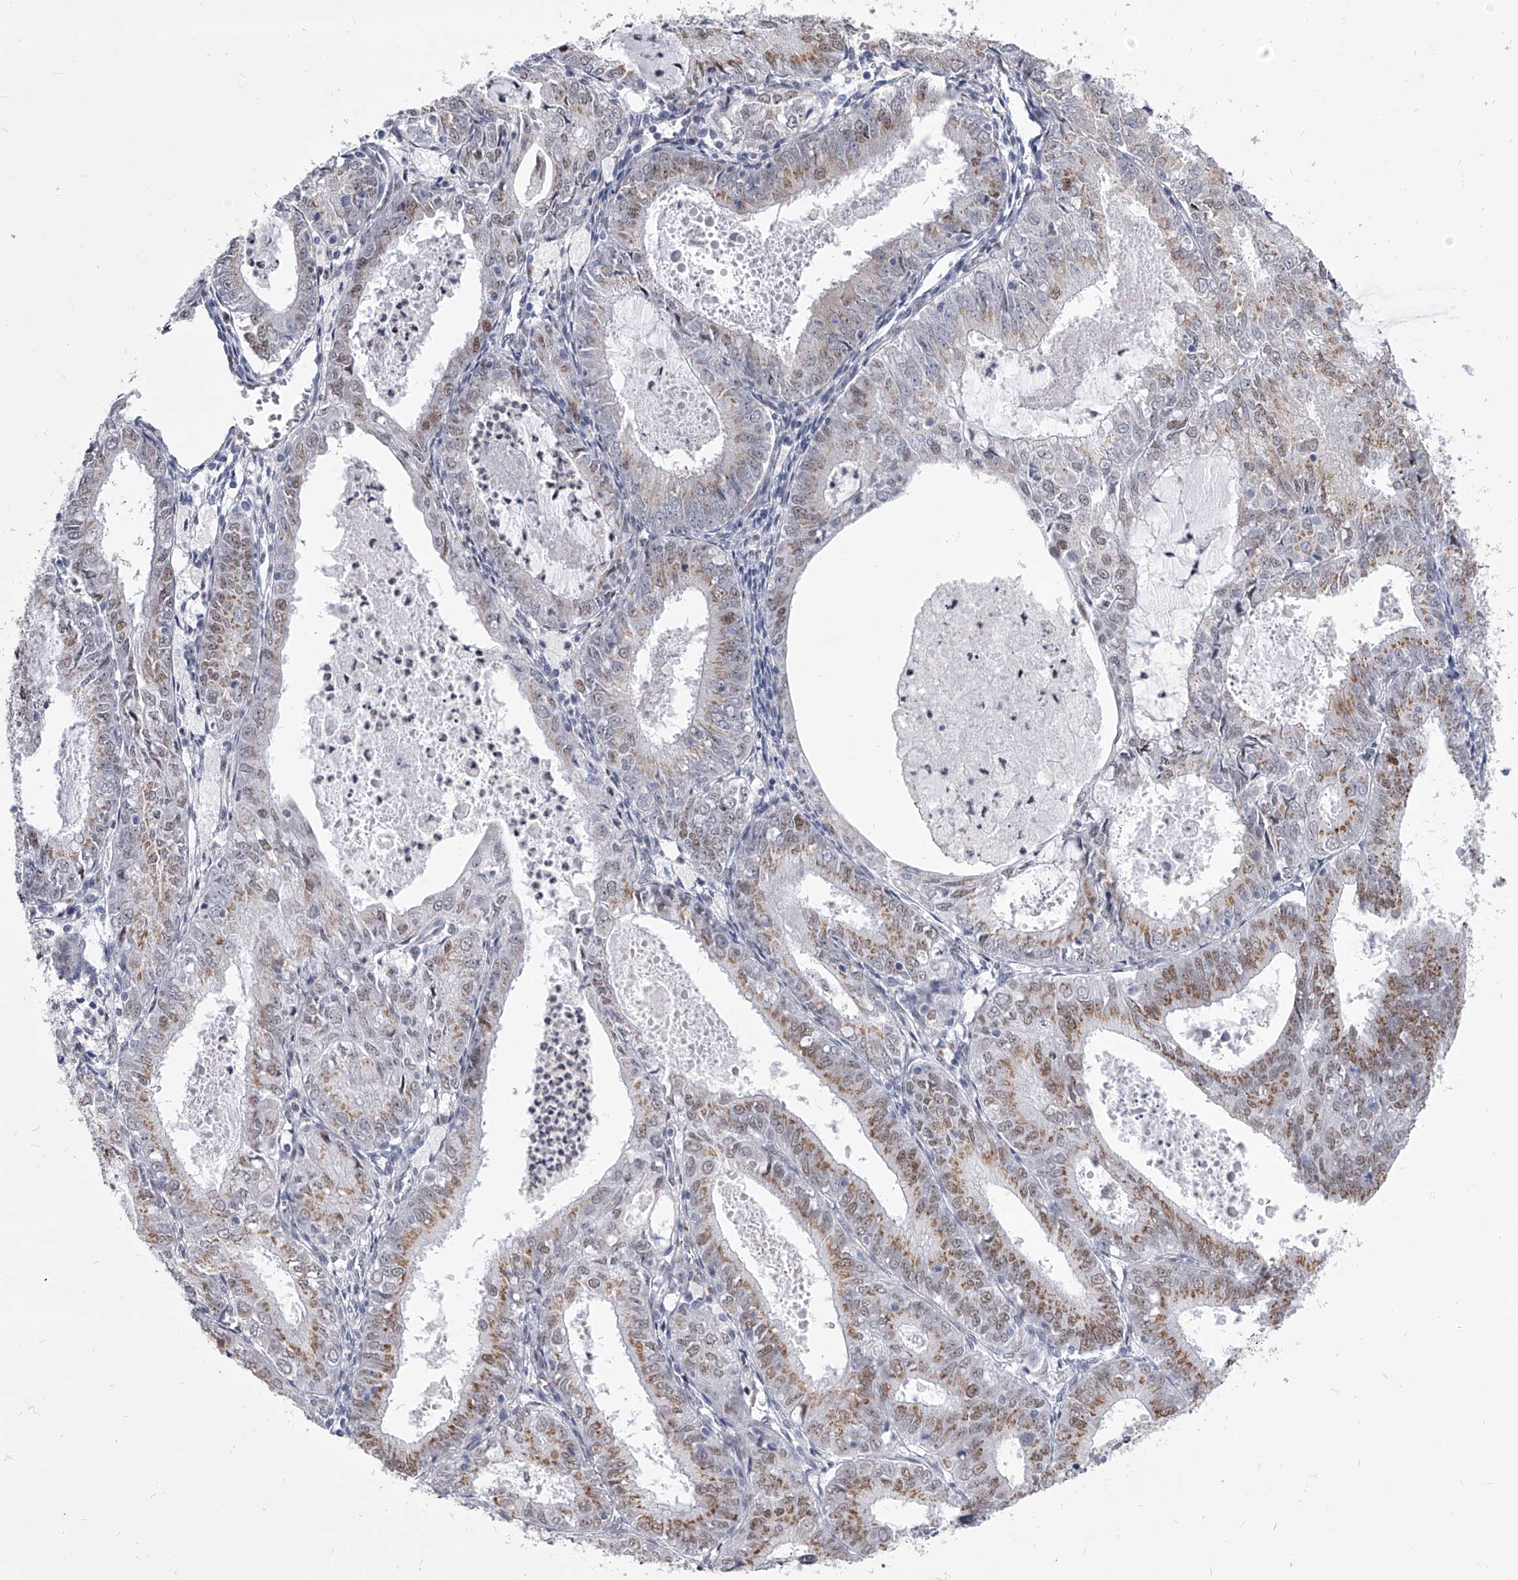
{"staining": {"intensity": "moderate", "quantity": "25%-75%", "location": "cytoplasmic/membranous,nuclear"}, "tissue": "endometrial cancer", "cell_type": "Tumor cells", "image_type": "cancer", "snomed": [{"axis": "morphology", "description": "Adenocarcinoma, NOS"}, {"axis": "topography", "description": "Endometrium"}], "caption": "Endometrial cancer stained with IHC exhibits moderate cytoplasmic/membranous and nuclear staining in about 25%-75% of tumor cells. Using DAB (brown) and hematoxylin (blue) stains, captured at high magnification using brightfield microscopy.", "gene": "EVA1C", "patient": {"sex": "female", "age": 57}}